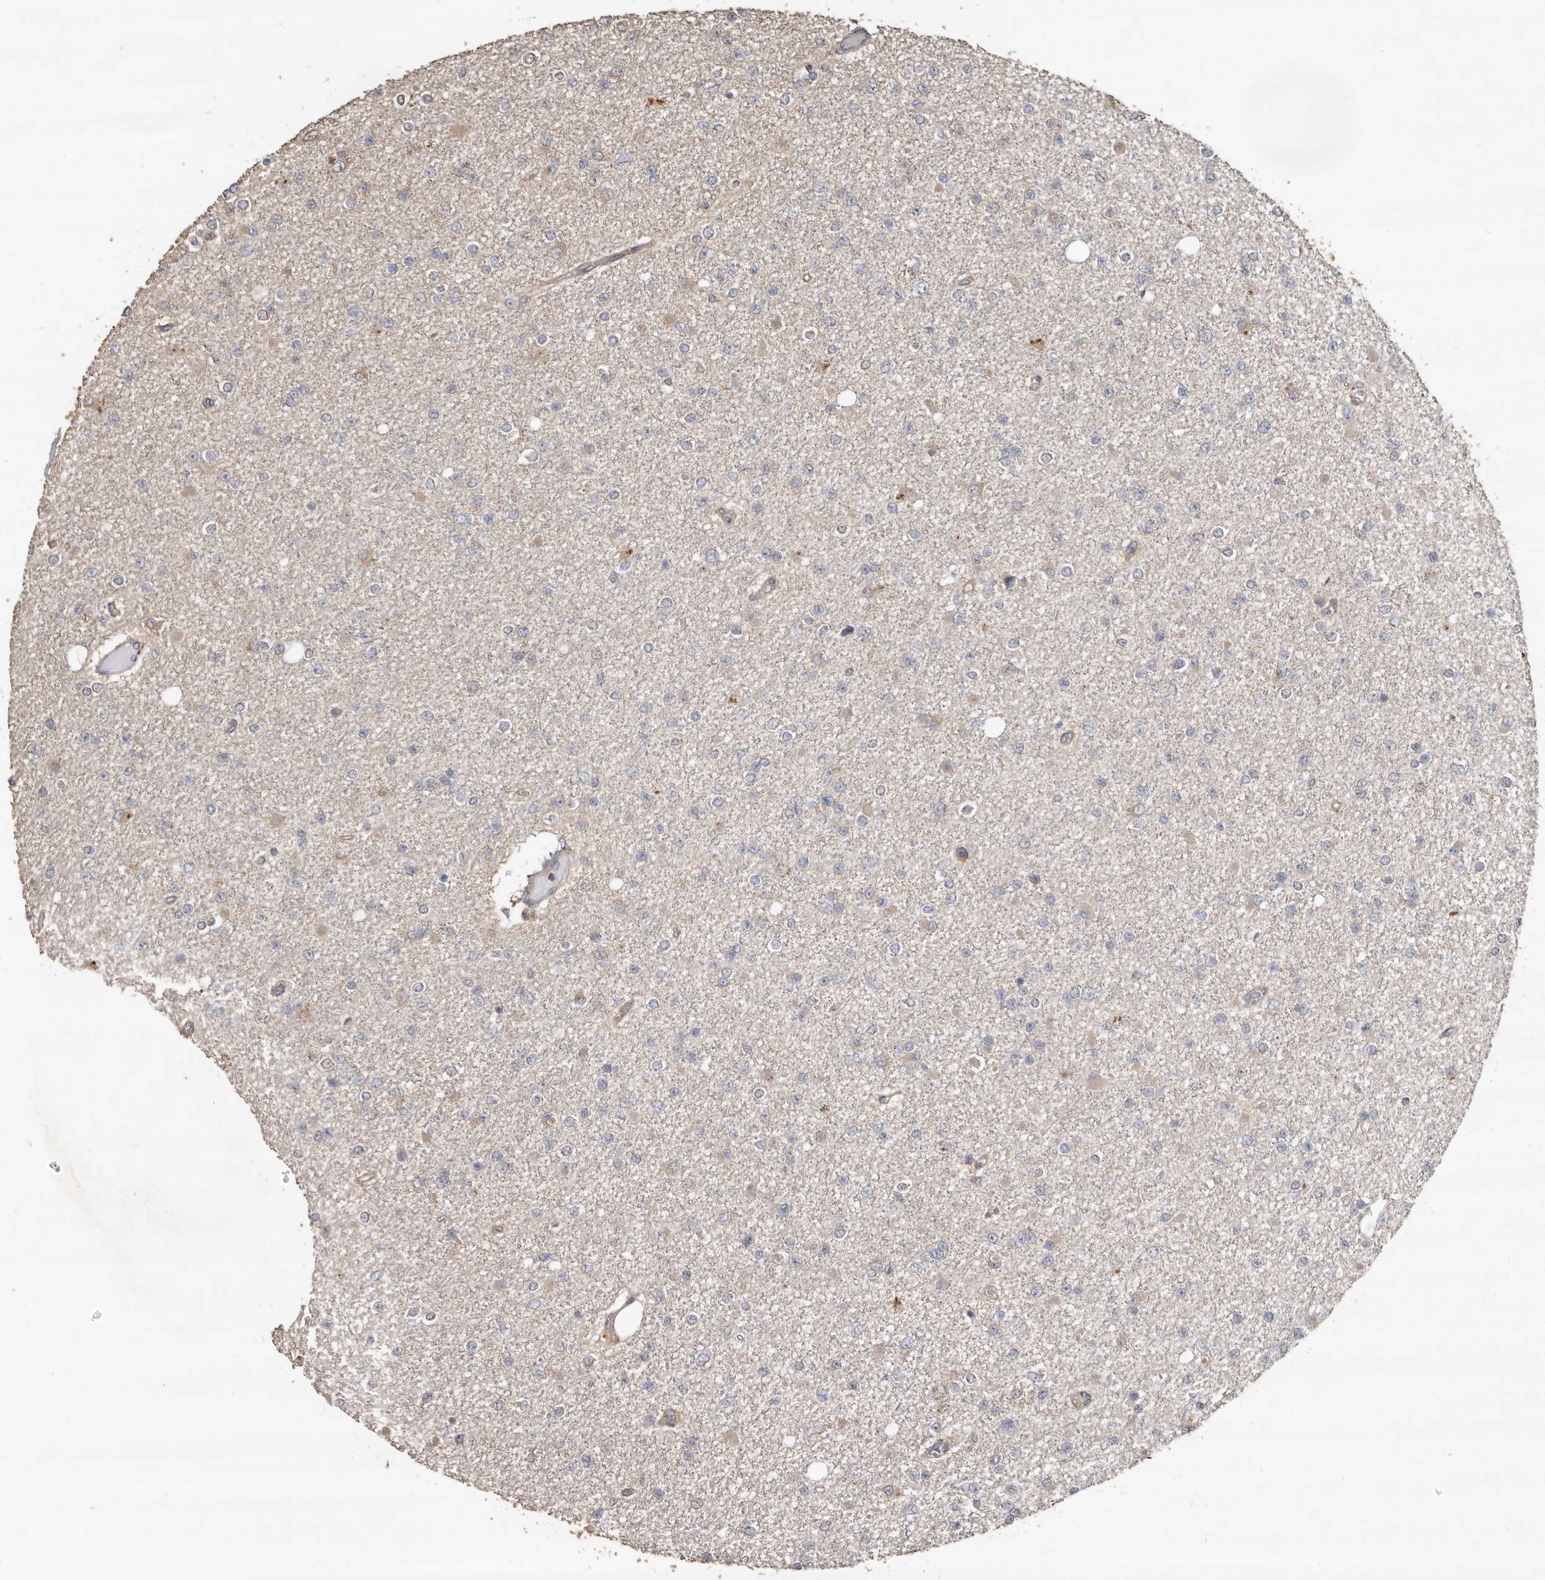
{"staining": {"intensity": "negative", "quantity": "none", "location": "none"}, "tissue": "glioma", "cell_type": "Tumor cells", "image_type": "cancer", "snomed": [{"axis": "morphology", "description": "Glioma, malignant, Low grade"}, {"axis": "topography", "description": "Brain"}], "caption": "Photomicrograph shows no protein staining in tumor cells of low-grade glioma (malignant) tissue. (DAB IHC with hematoxylin counter stain).", "gene": "FLCN", "patient": {"sex": "female", "age": 22}}